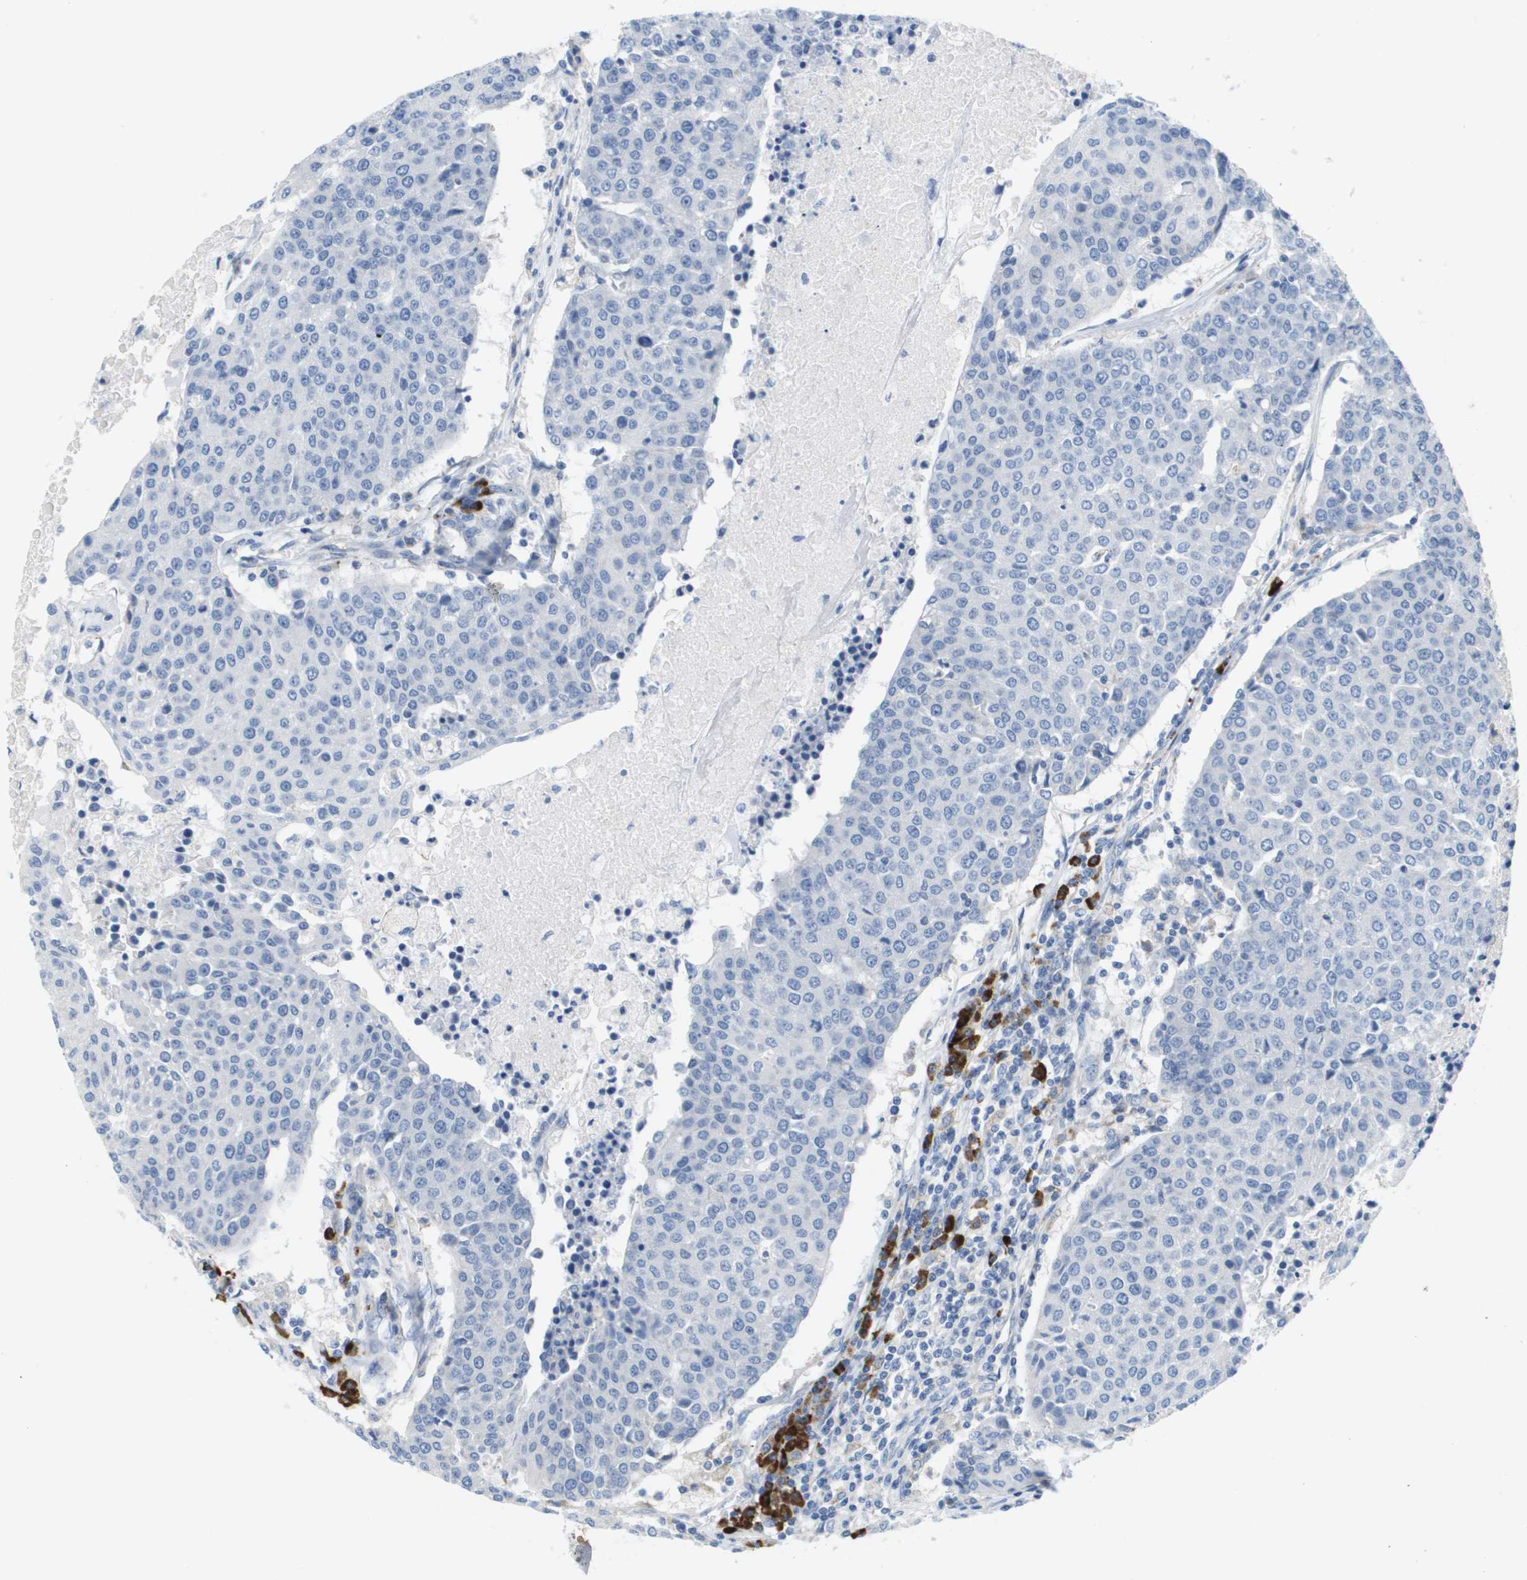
{"staining": {"intensity": "negative", "quantity": "none", "location": "none"}, "tissue": "urothelial cancer", "cell_type": "Tumor cells", "image_type": "cancer", "snomed": [{"axis": "morphology", "description": "Urothelial carcinoma, High grade"}, {"axis": "topography", "description": "Urinary bladder"}], "caption": "Immunohistochemical staining of human high-grade urothelial carcinoma displays no significant staining in tumor cells.", "gene": "CD3G", "patient": {"sex": "female", "age": 85}}